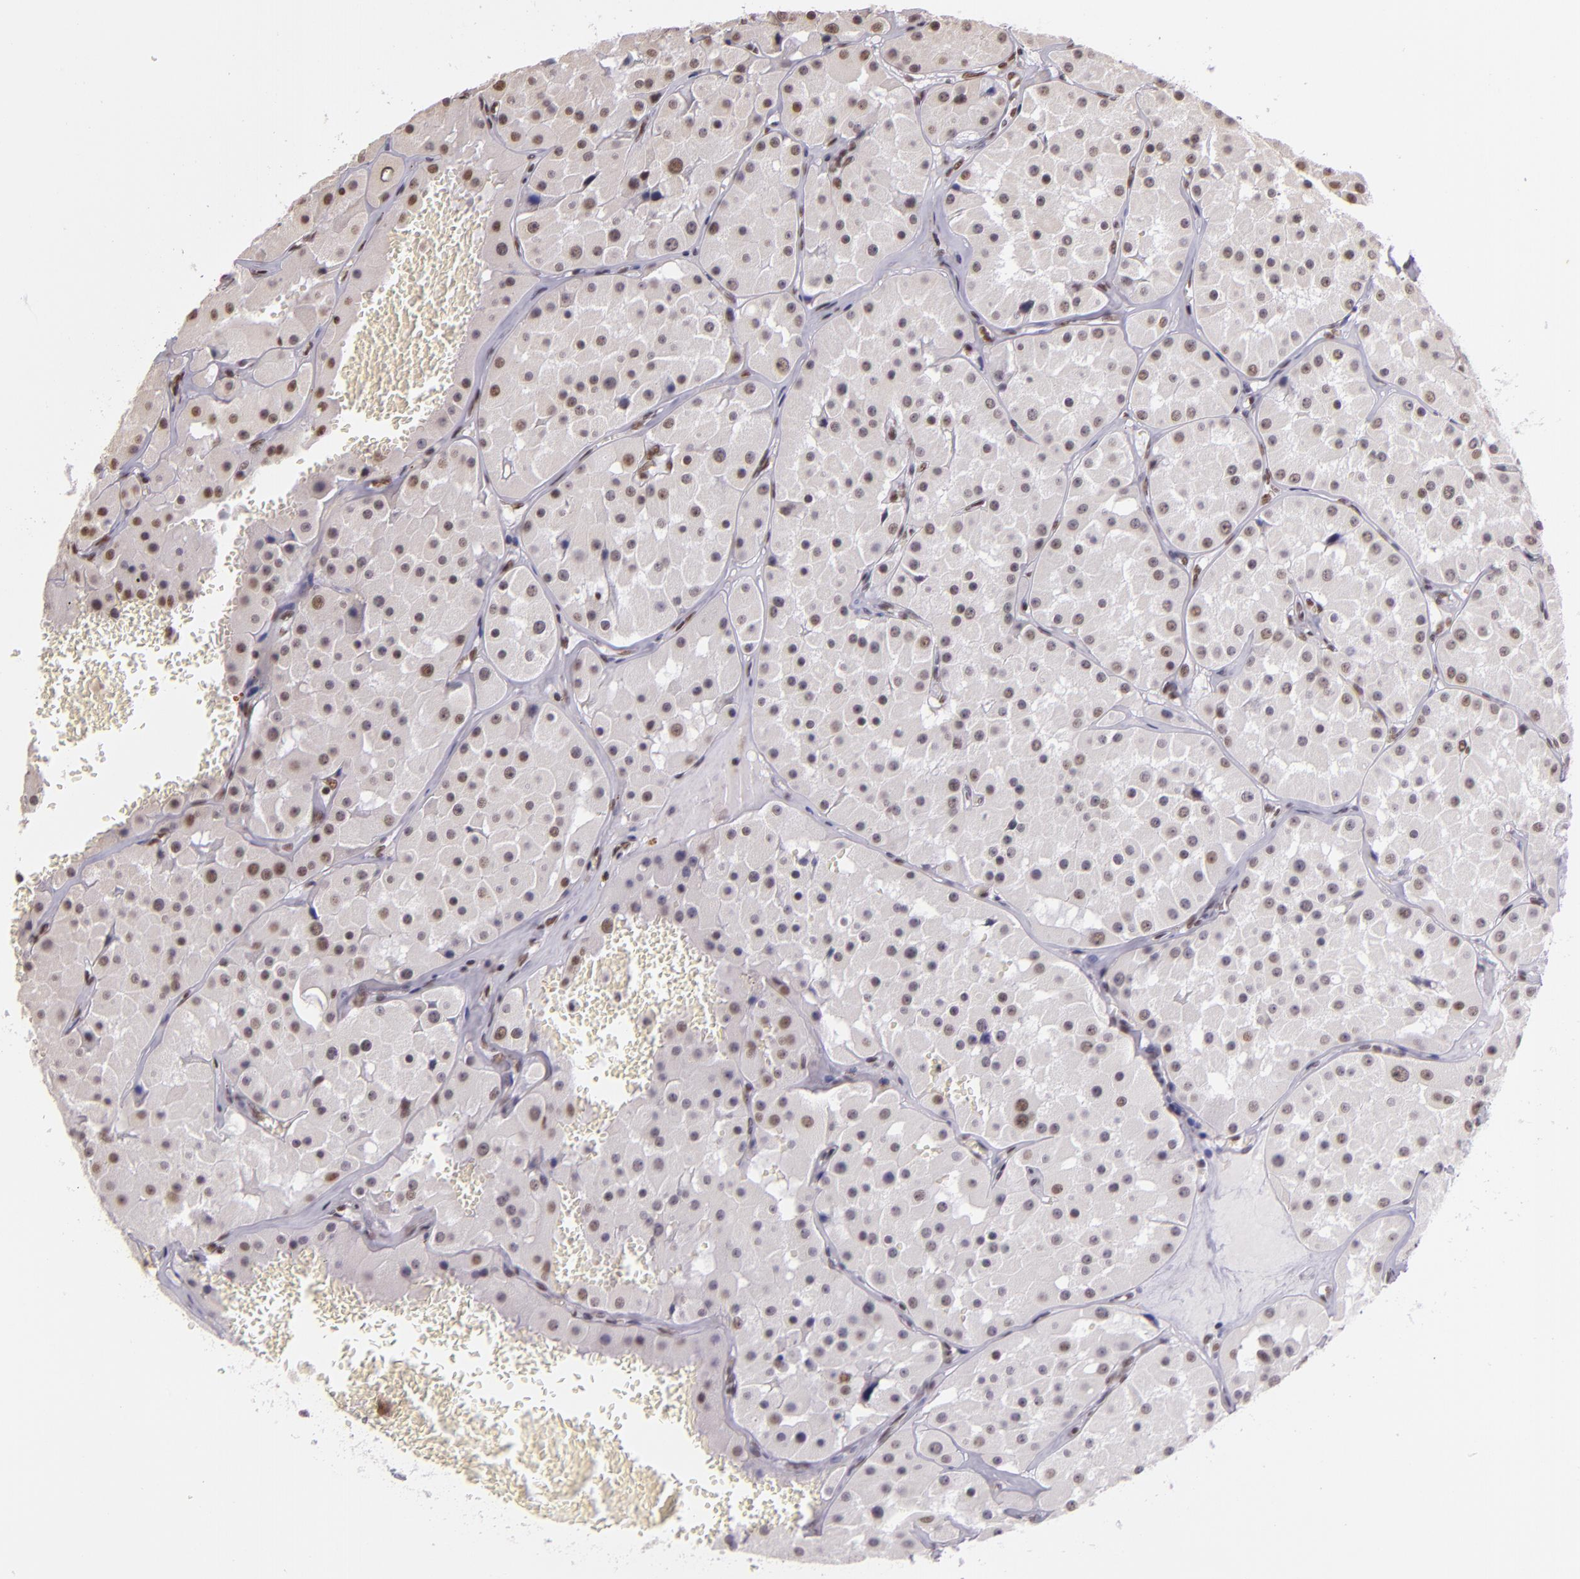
{"staining": {"intensity": "weak", "quantity": ">75%", "location": "nuclear"}, "tissue": "renal cancer", "cell_type": "Tumor cells", "image_type": "cancer", "snomed": [{"axis": "morphology", "description": "Adenocarcinoma, uncertain malignant potential"}, {"axis": "topography", "description": "Kidney"}], "caption": "A high-resolution micrograph shows immunohistochemistry (IHC) staining of adenocarcinoma,  uncertain malignant potential (renal), which shows weak nuclear staining in about >75% of tumor cells.", "gene": "USF1", "patient": {"sex": "male", "age": 63}}